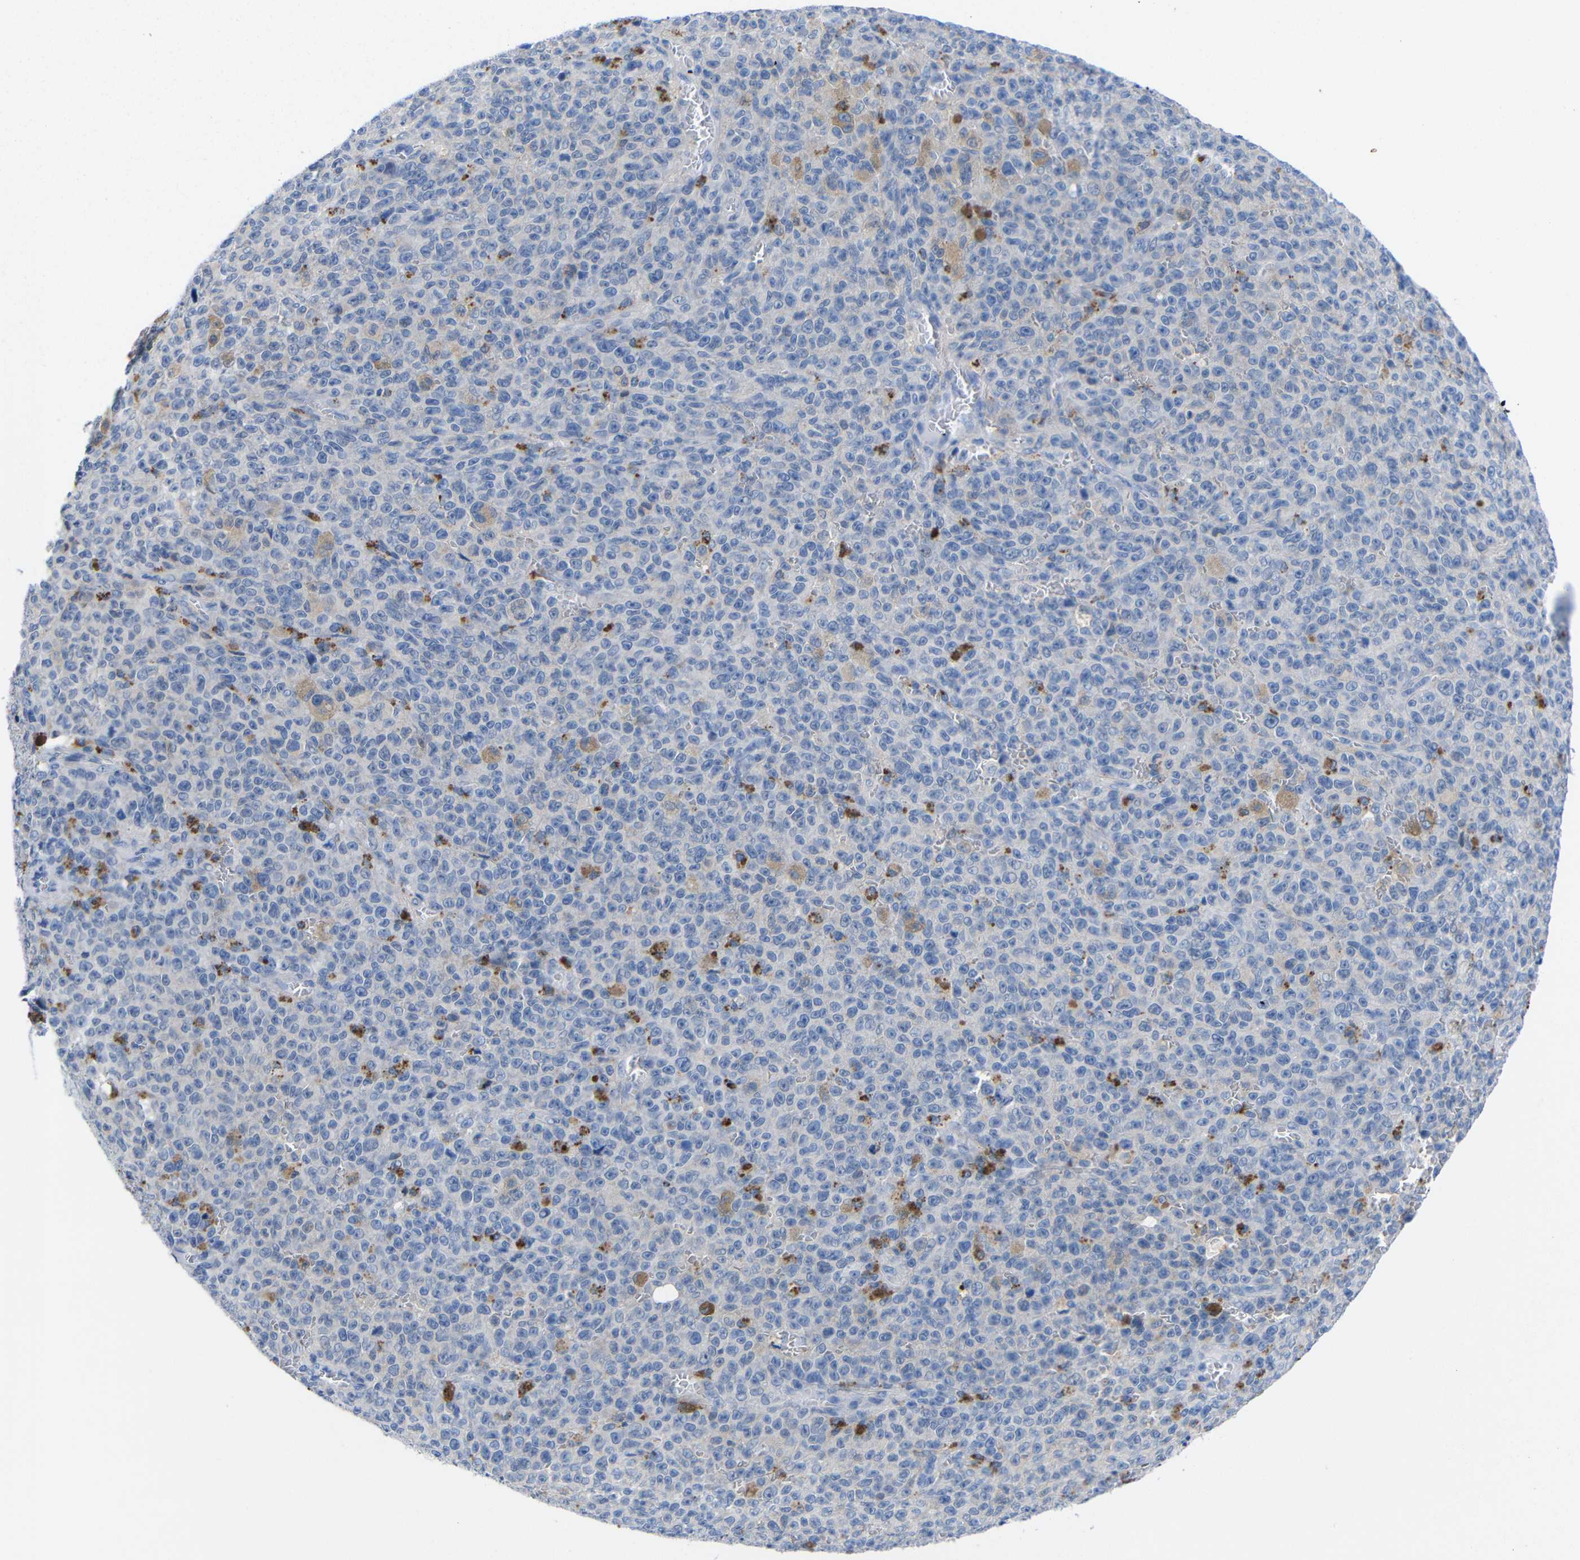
{"staining": {"intensity": "negative", "quantity": "none", "location": "none"}, "tissue": "melanoma", "cell_type": "Tumor cells", "image_type": "cancer", "snomed": [{"axis": "morphology", "description": "Malignant melanoma, NOS"}, {"axis": "topography", "description": "Skin"}], "caption": "This is an IHC image of melanoma. There is no positivity in tumor cells.", "gene": "PEBP1", "patient": {"sex": "female", "age": 82}}